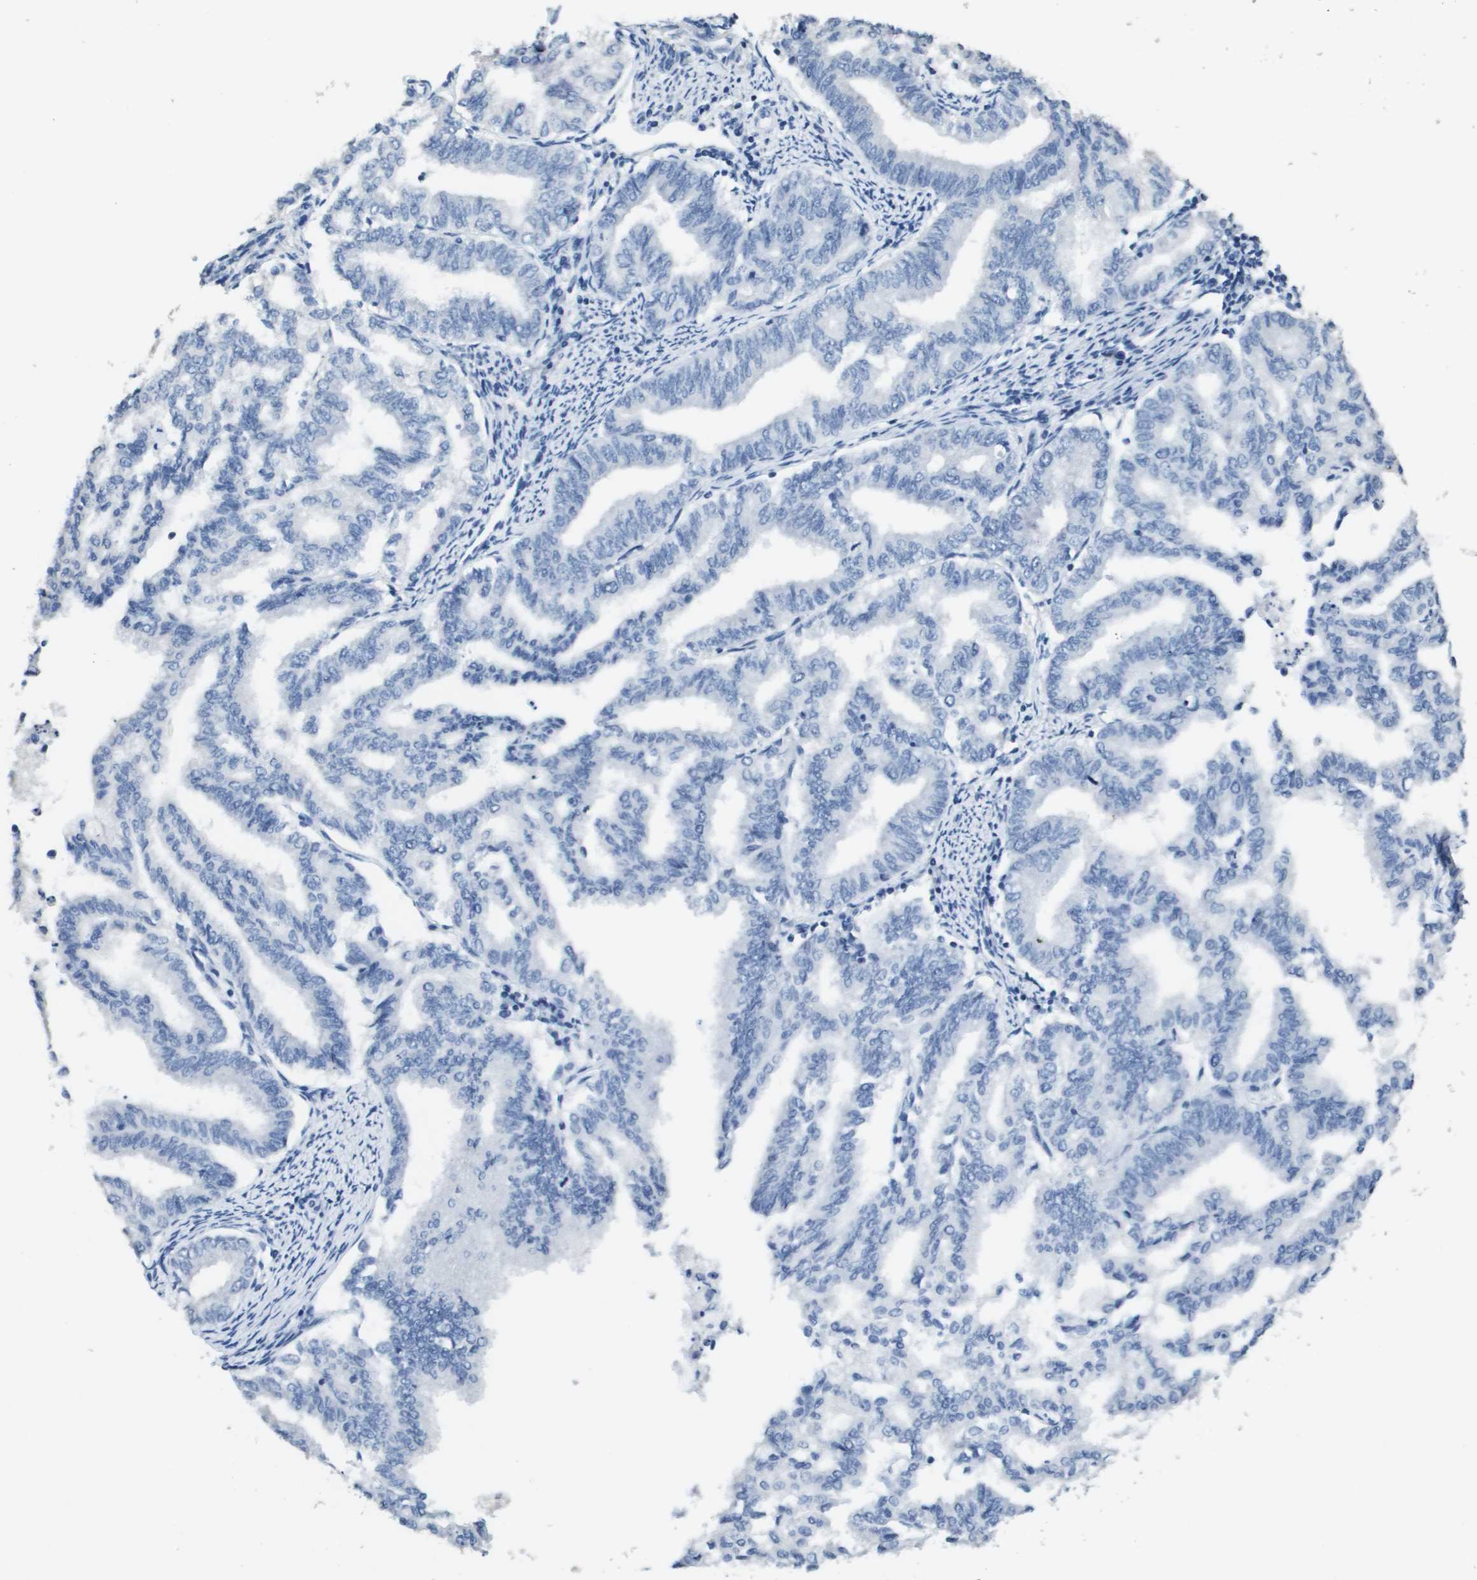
{"staining": {"intensity": "negative", "quantity": "none", "location": "none"}, "tissue": "endometrial cancer", "cell_type": "Tumor cells", "image_type": "cancer", "snomed": [{"axis": "morphology", "description": "Adenocarcinoma, NOS"}, {"axis": "topography", "description": "Endometrium"}], "caption": "Immunohistochemical staining of endometrial cancer (adenocarcinoma) shows no significant expression in tumor cells.", "gene": "MT3", "patient": {"sex": "female", "age": 79}}